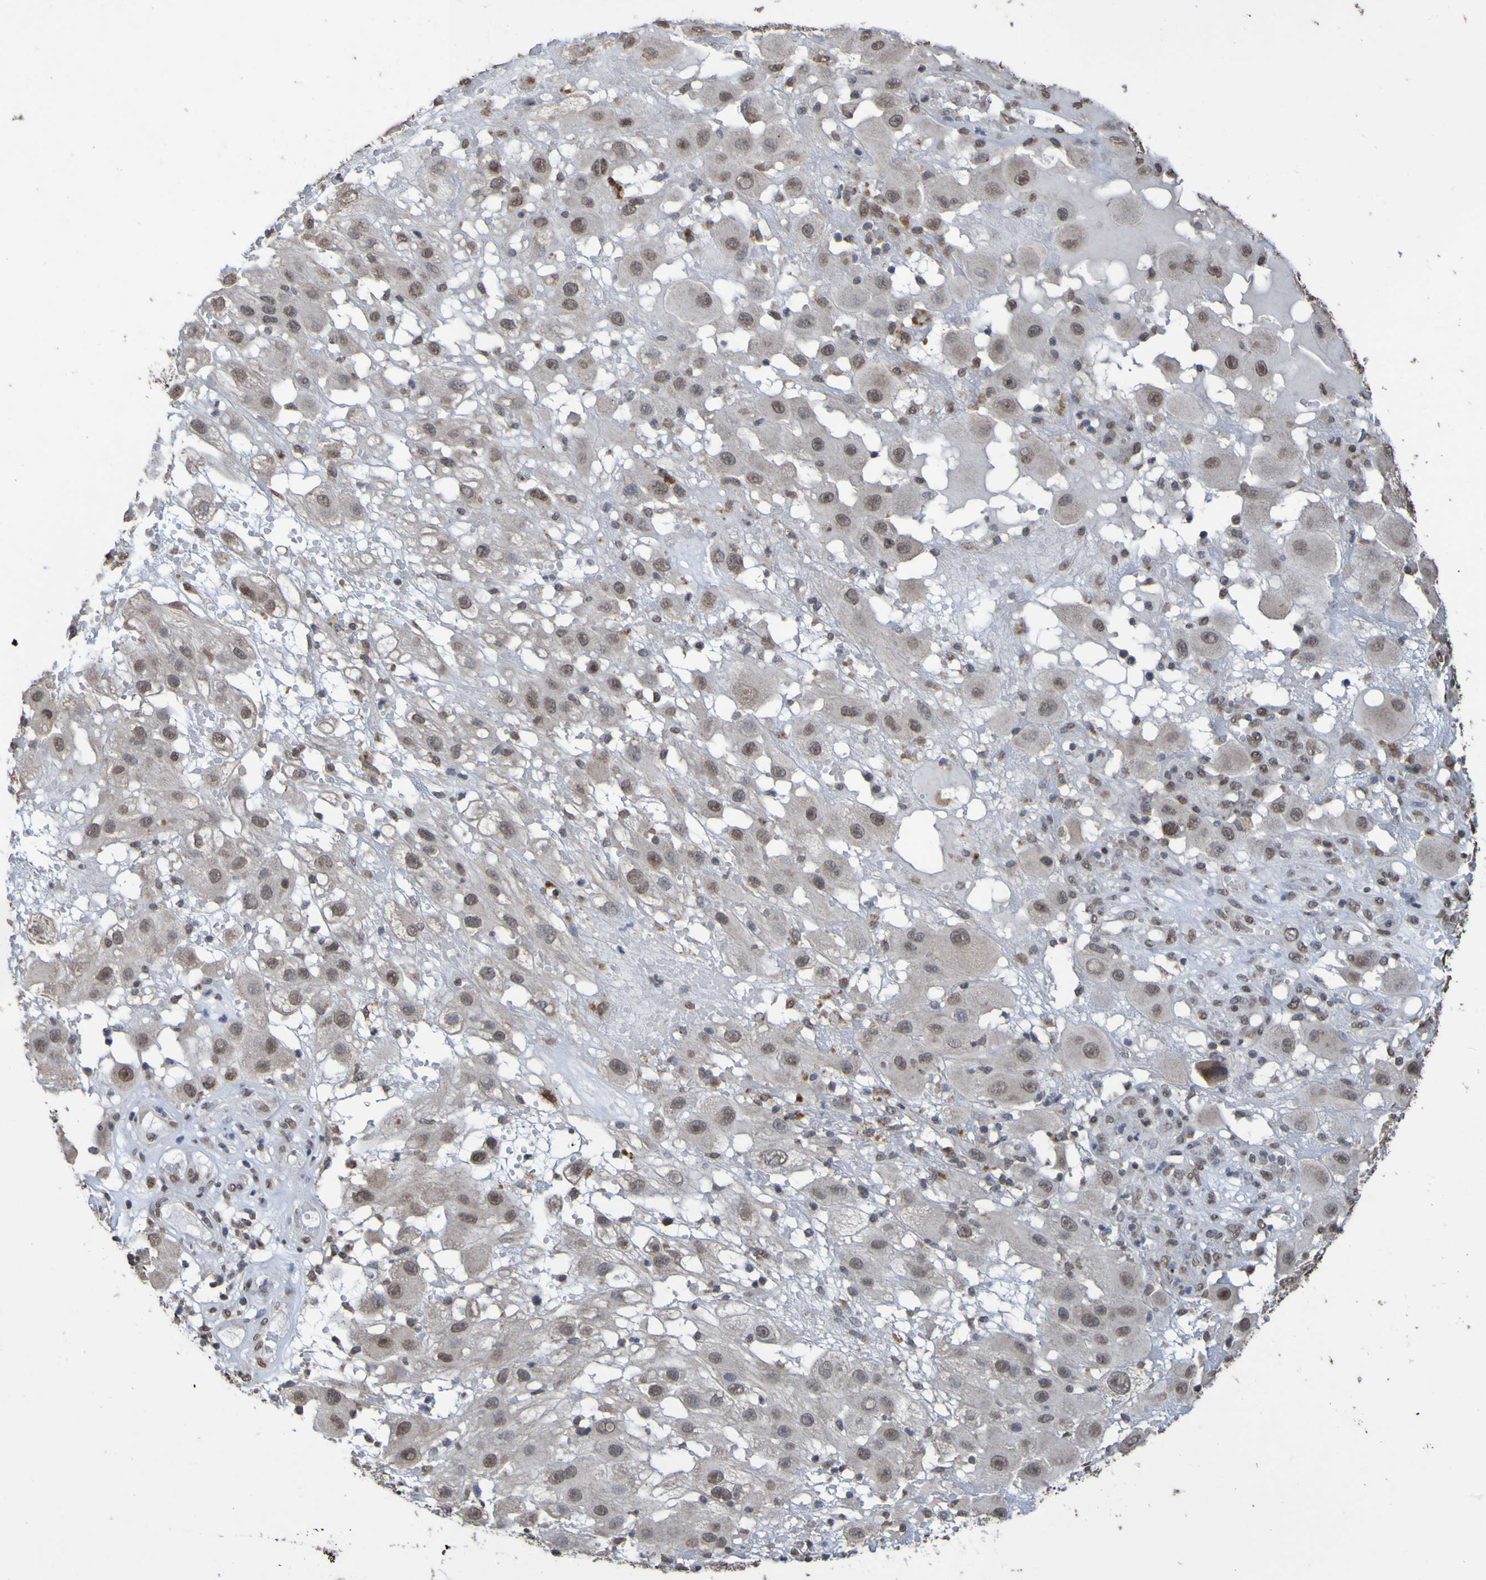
{"staining": {"intensity": "weak", "quantity": ">75%", "location": "cytoplasmic/membranous,nuclear"}, "tissue": "melanoma", "cell_type": "Tumor cells", "image_type": "cancer", "snomed": [{"axis": "morphology", "description": "Malignant melanoma, NOS"}, {"axis": "topography", "description": "Skin"}], "caption": "Protein expression analysis of human malignant melanoma reveals weak cytoplasmic/membranous and nuclear expression in approximately >75% of tumor cells.", "gene": "ALKBH2", "patient": {"sex": "female", "age": 81}}